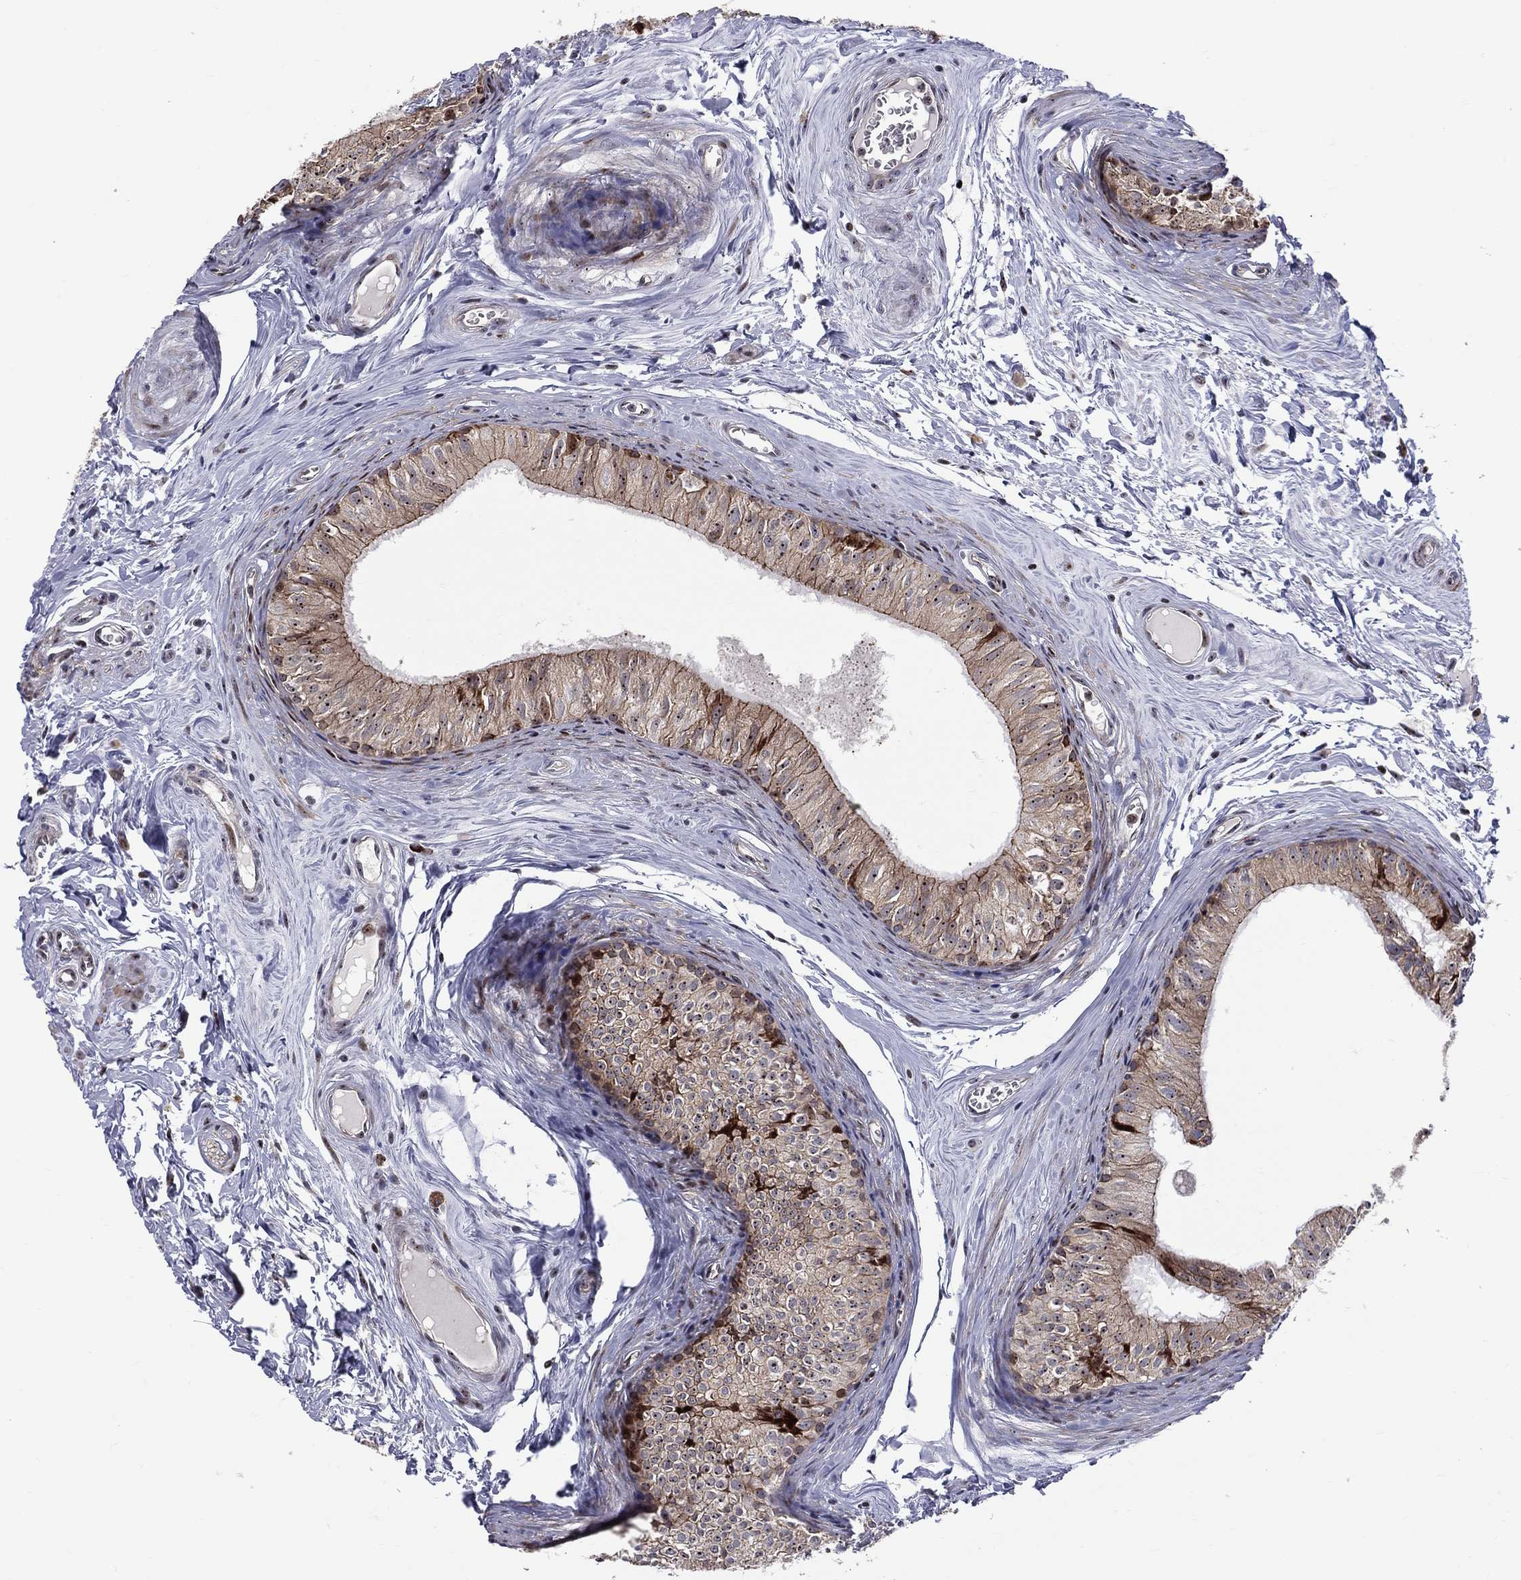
{"staining": {"intensity": "strong", "quantity": "25%-75%", "location": "cytoplasmic/membranous"}, "tissue": "epididymis", "cell_type": "Glandular cells", "image_type": "normal", "snomed": [{"axis": "morphology", "description": "Normal tissue, NOS"}, {"axis": "topography", "description": "Epididymis"}], "caption": "Immunohistochemistry micrograph of benign epididymis: human epididymis stained using immunohistochemistry (IHC) reveals high levels of strong protein expression localized specifically in the cytoplasmic/membranous of glandular cells, appearing as a cytoplasmic/membranous brown color.", "gene": "VHL", "patient": {"sex": "male", "age": 52}}